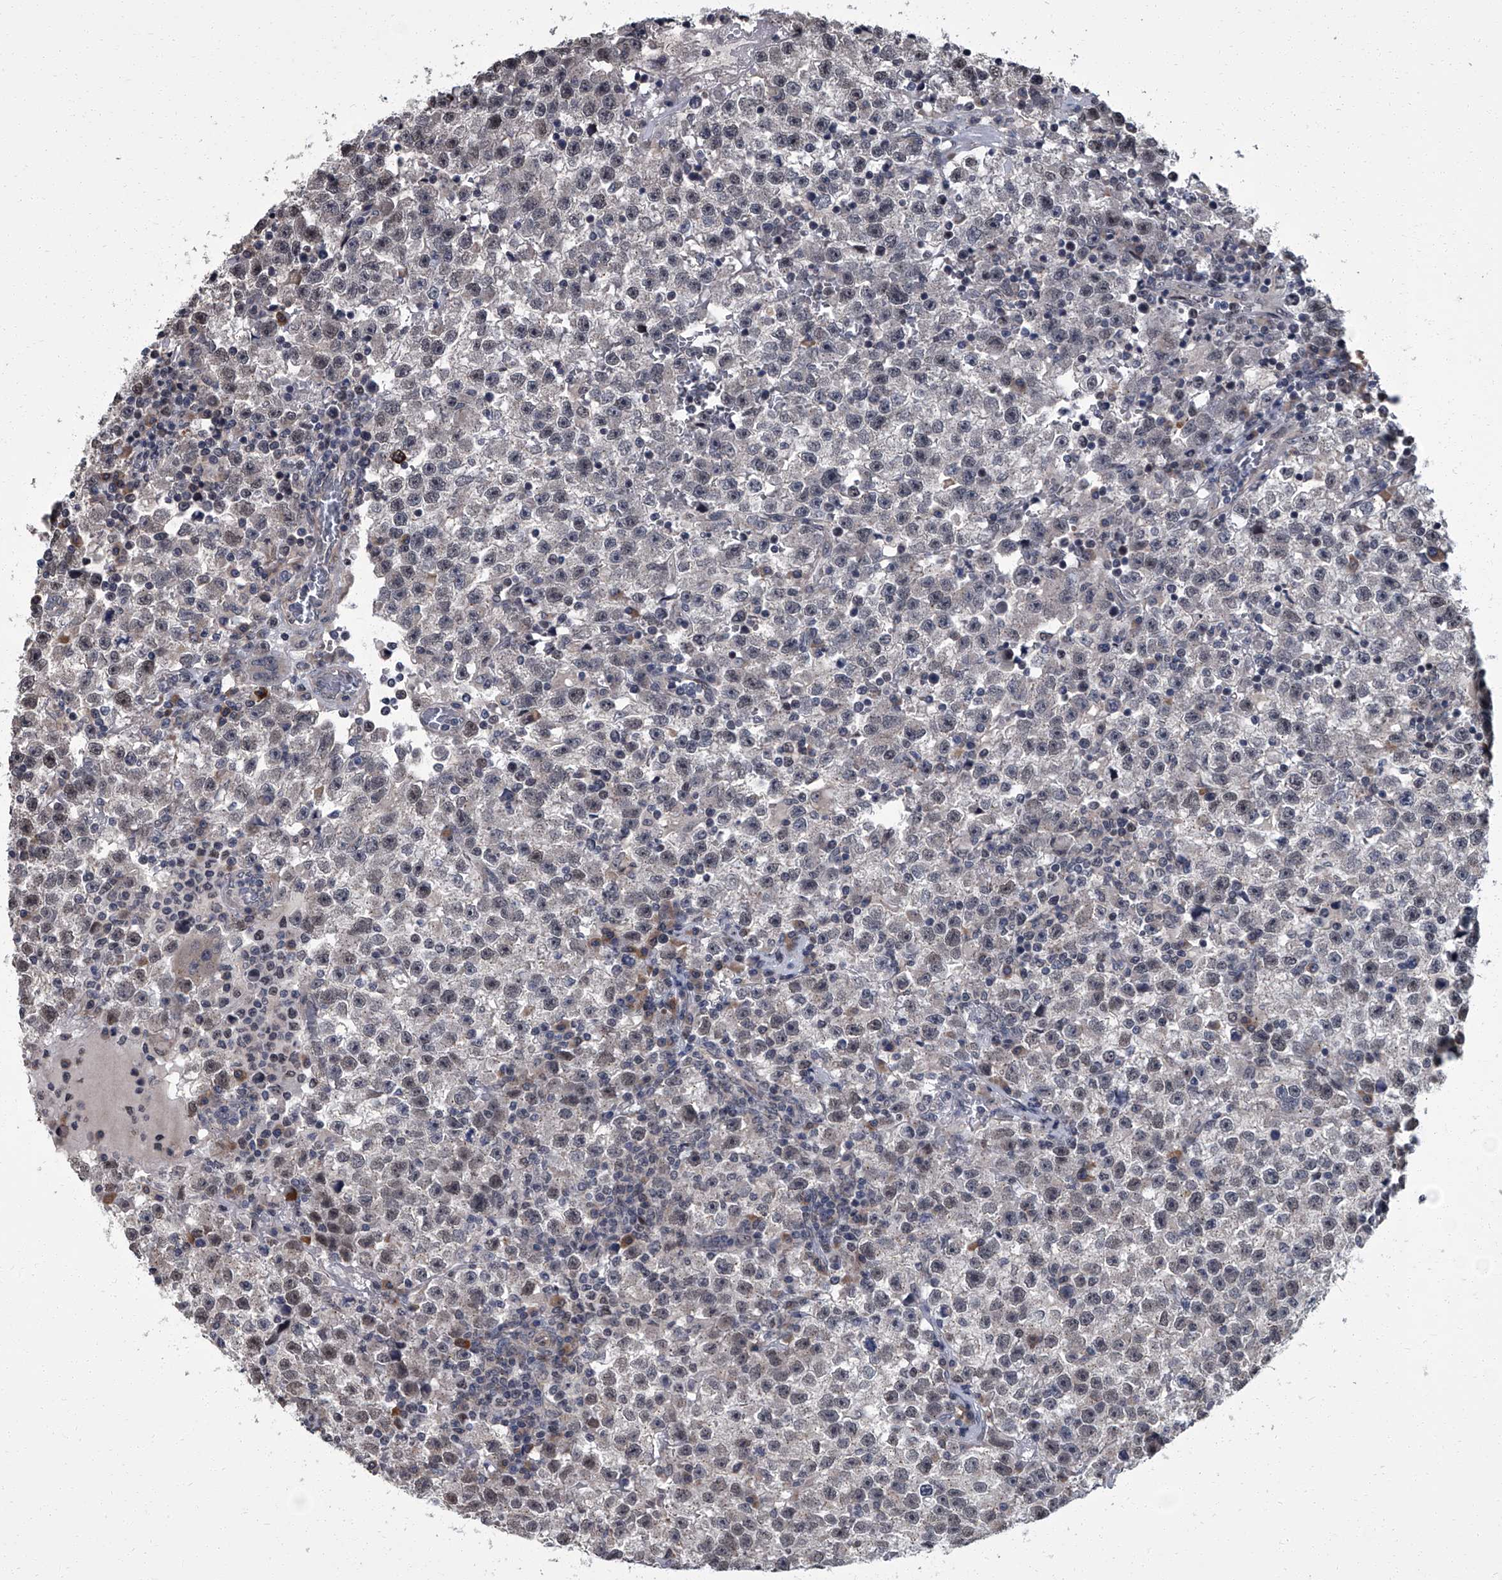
{"staining": {"intensity": "weak", "quantity": "<25%", "location": "nuclear"}, "tissue": "testis cancer", "cell_type": "Tumor cells", "image_type": "cancer", "snomed": [{"axis": "morphology", "description": "Seminoma, NOS"}, {"axis": "topography", "description": "Testis"}], "caption": "A micrograph of testis cancer stained for a protein demonstrates no brown staining in tumor cells.", "gene": "ZNF274", "patient": {"sex": "male", "age": 22}}